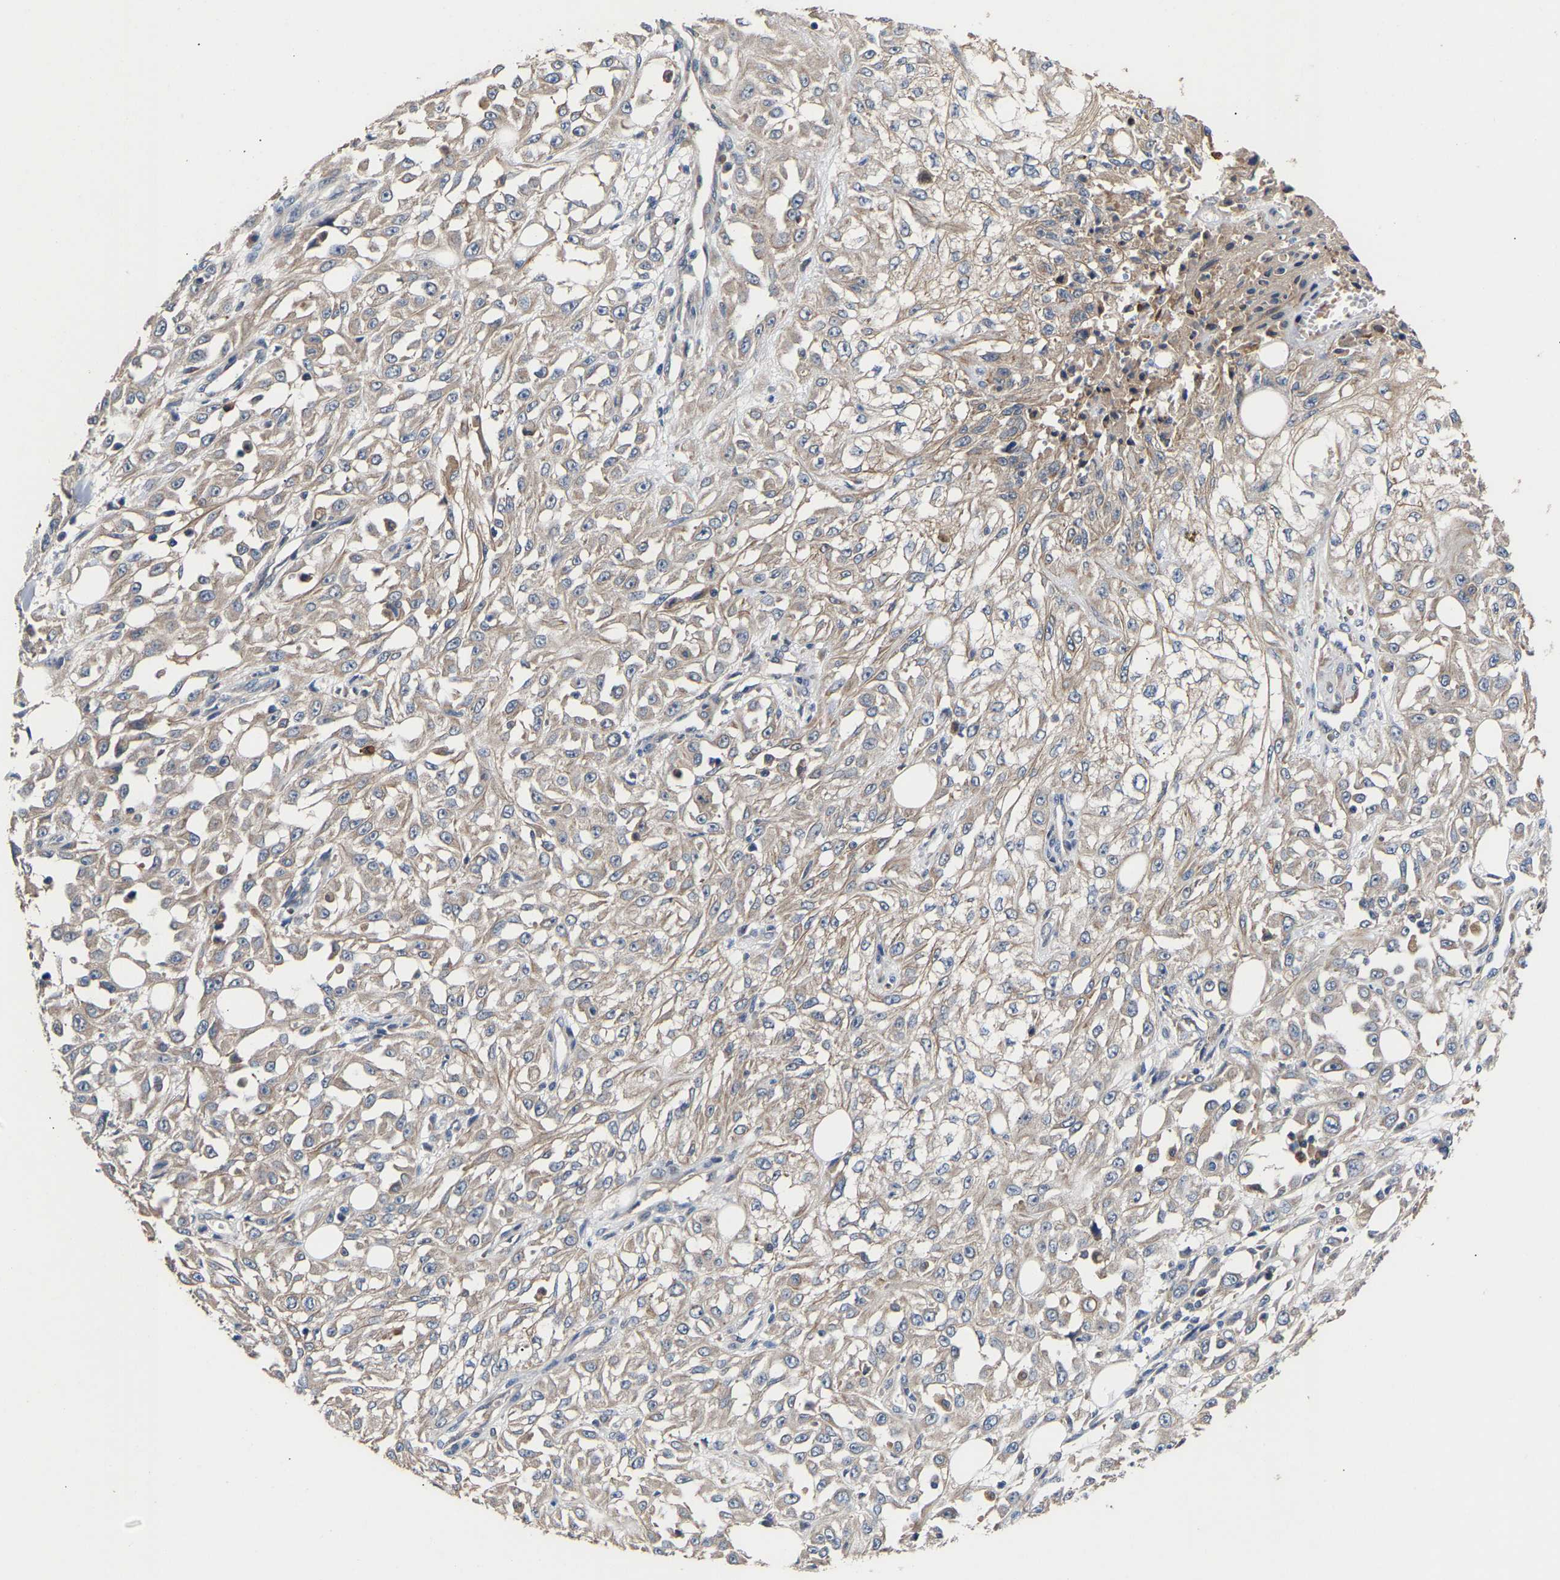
{"staining": {"intensity": "weak", "quantity": "25%-75%", "location": "cytoplasmic/membranous"}, "tissue": "skin cancer", "cell_type": "Tumor cells", "image_type": "cancer", "snomed": [{"axis": "morphology", "description": "Squamous cell carcinoma, NOS"}, {"axis": "morphology", "description": "Squamous cell carcinoma, metastatic, NOS"}, {"axis": "topography", "description": "Skin"}, {"axis": "topography", "description": "Lymph node"}], "caption": "Protein analysis of skin cancer tissue shows weak cytoplasmic/membranous expression in approximately 25%-75% of tumor cells.", "gene": "KASH5", "patient": {"sex": "male", "age": 75}}